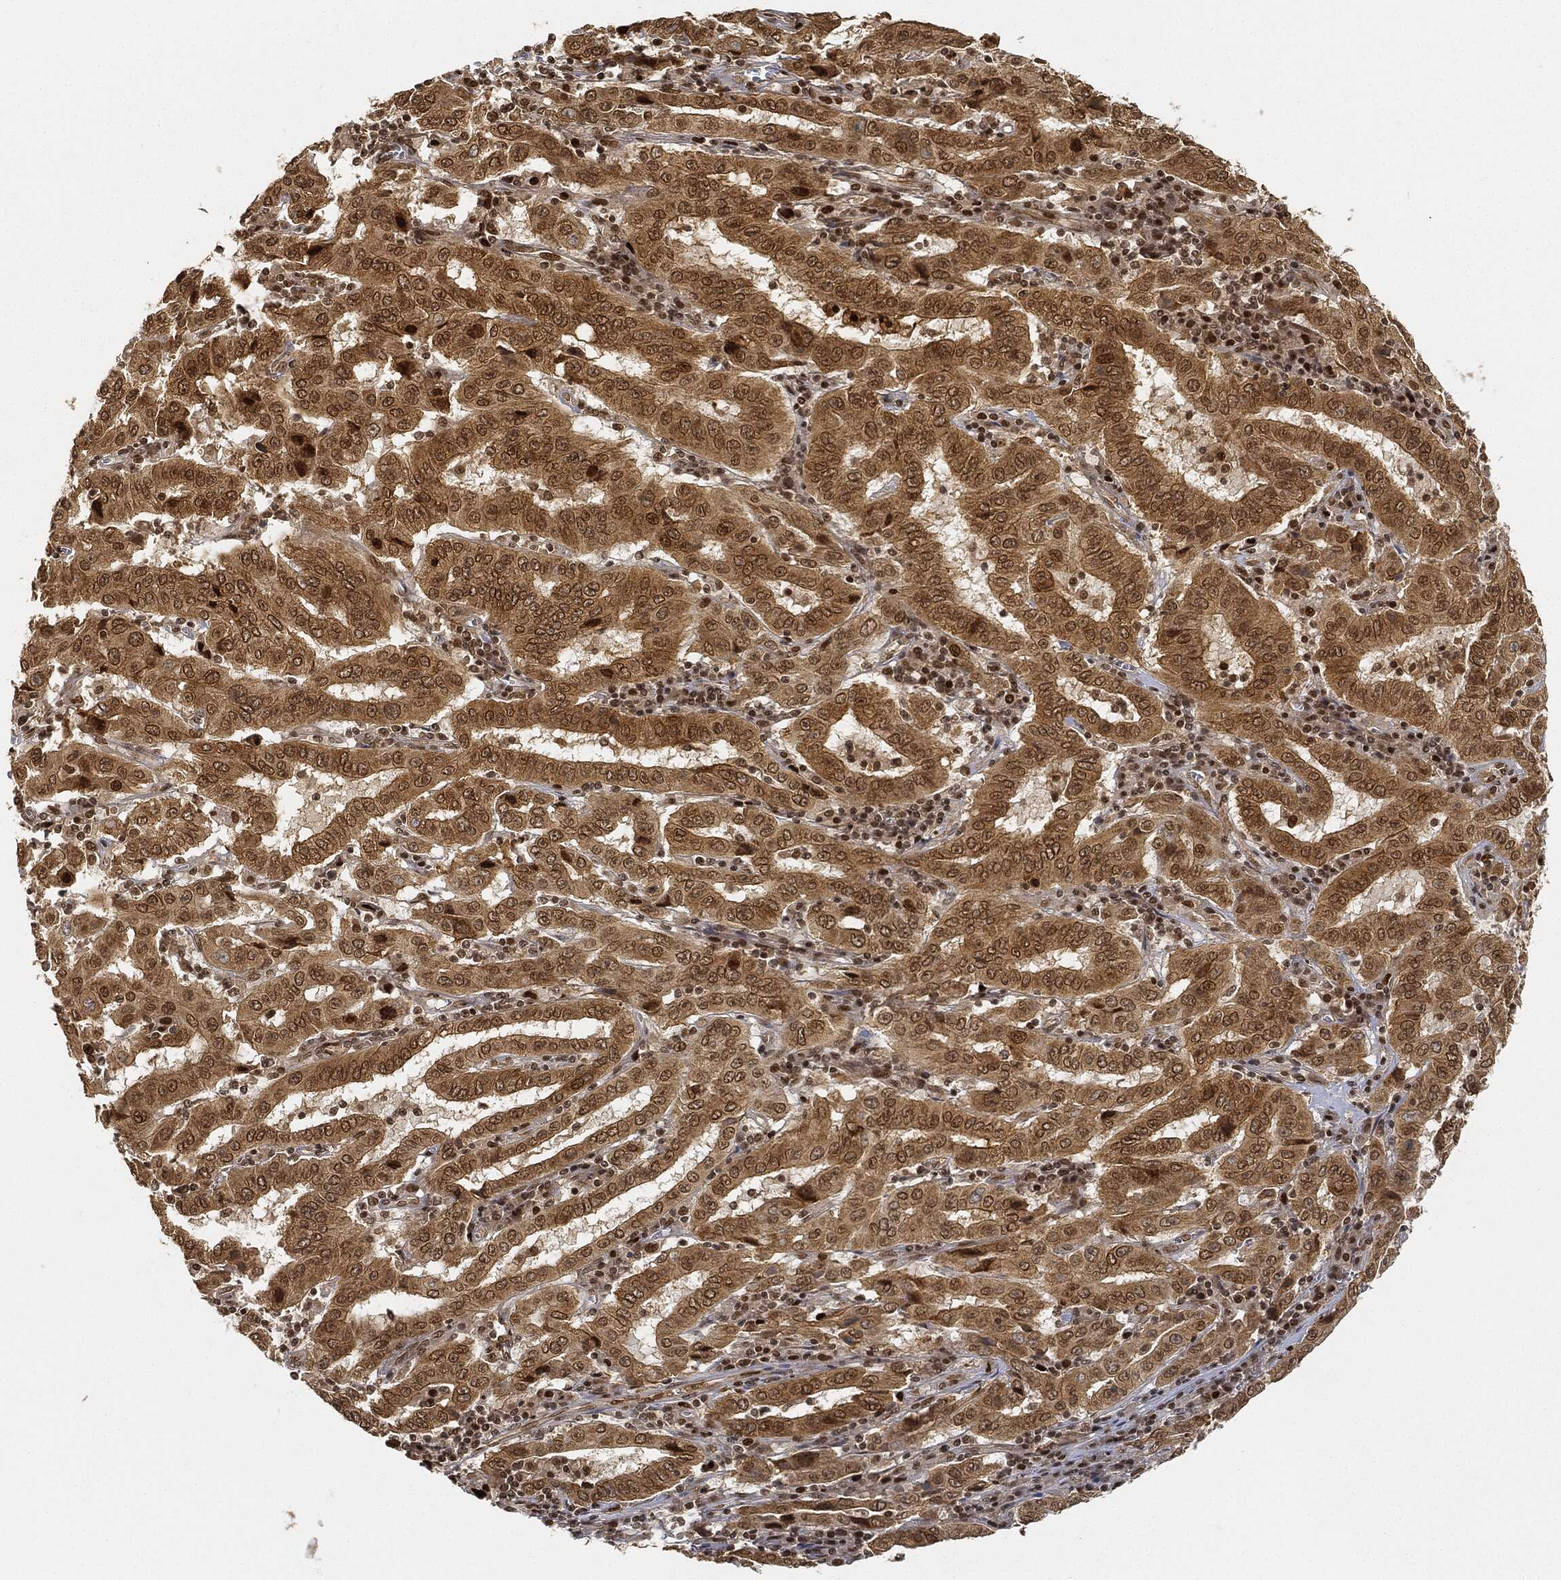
{"staining": {"intensity": "moderate", "quantity": "25%-75%", "location": "cytoplasmic/membranous,nuclear"}, "tissue": "pancreatic cancer", "cell_type": "Tumor cells", "image_type": "cancer", "snomed": [{"axis": "morphology", "description": "Adenocarcinoma, NOS"}, {"axis": "topography", "description": "Pancreas"}], "caption": "Human pancreatic adenocarcinoma stained with a brown dye reveals moderate cytoplasmic/membranous and nuclear positive expression in about 25%-75% of tumor cells.", "gene": "CIB1", "patient": {"sex": "male", "age": 63}}